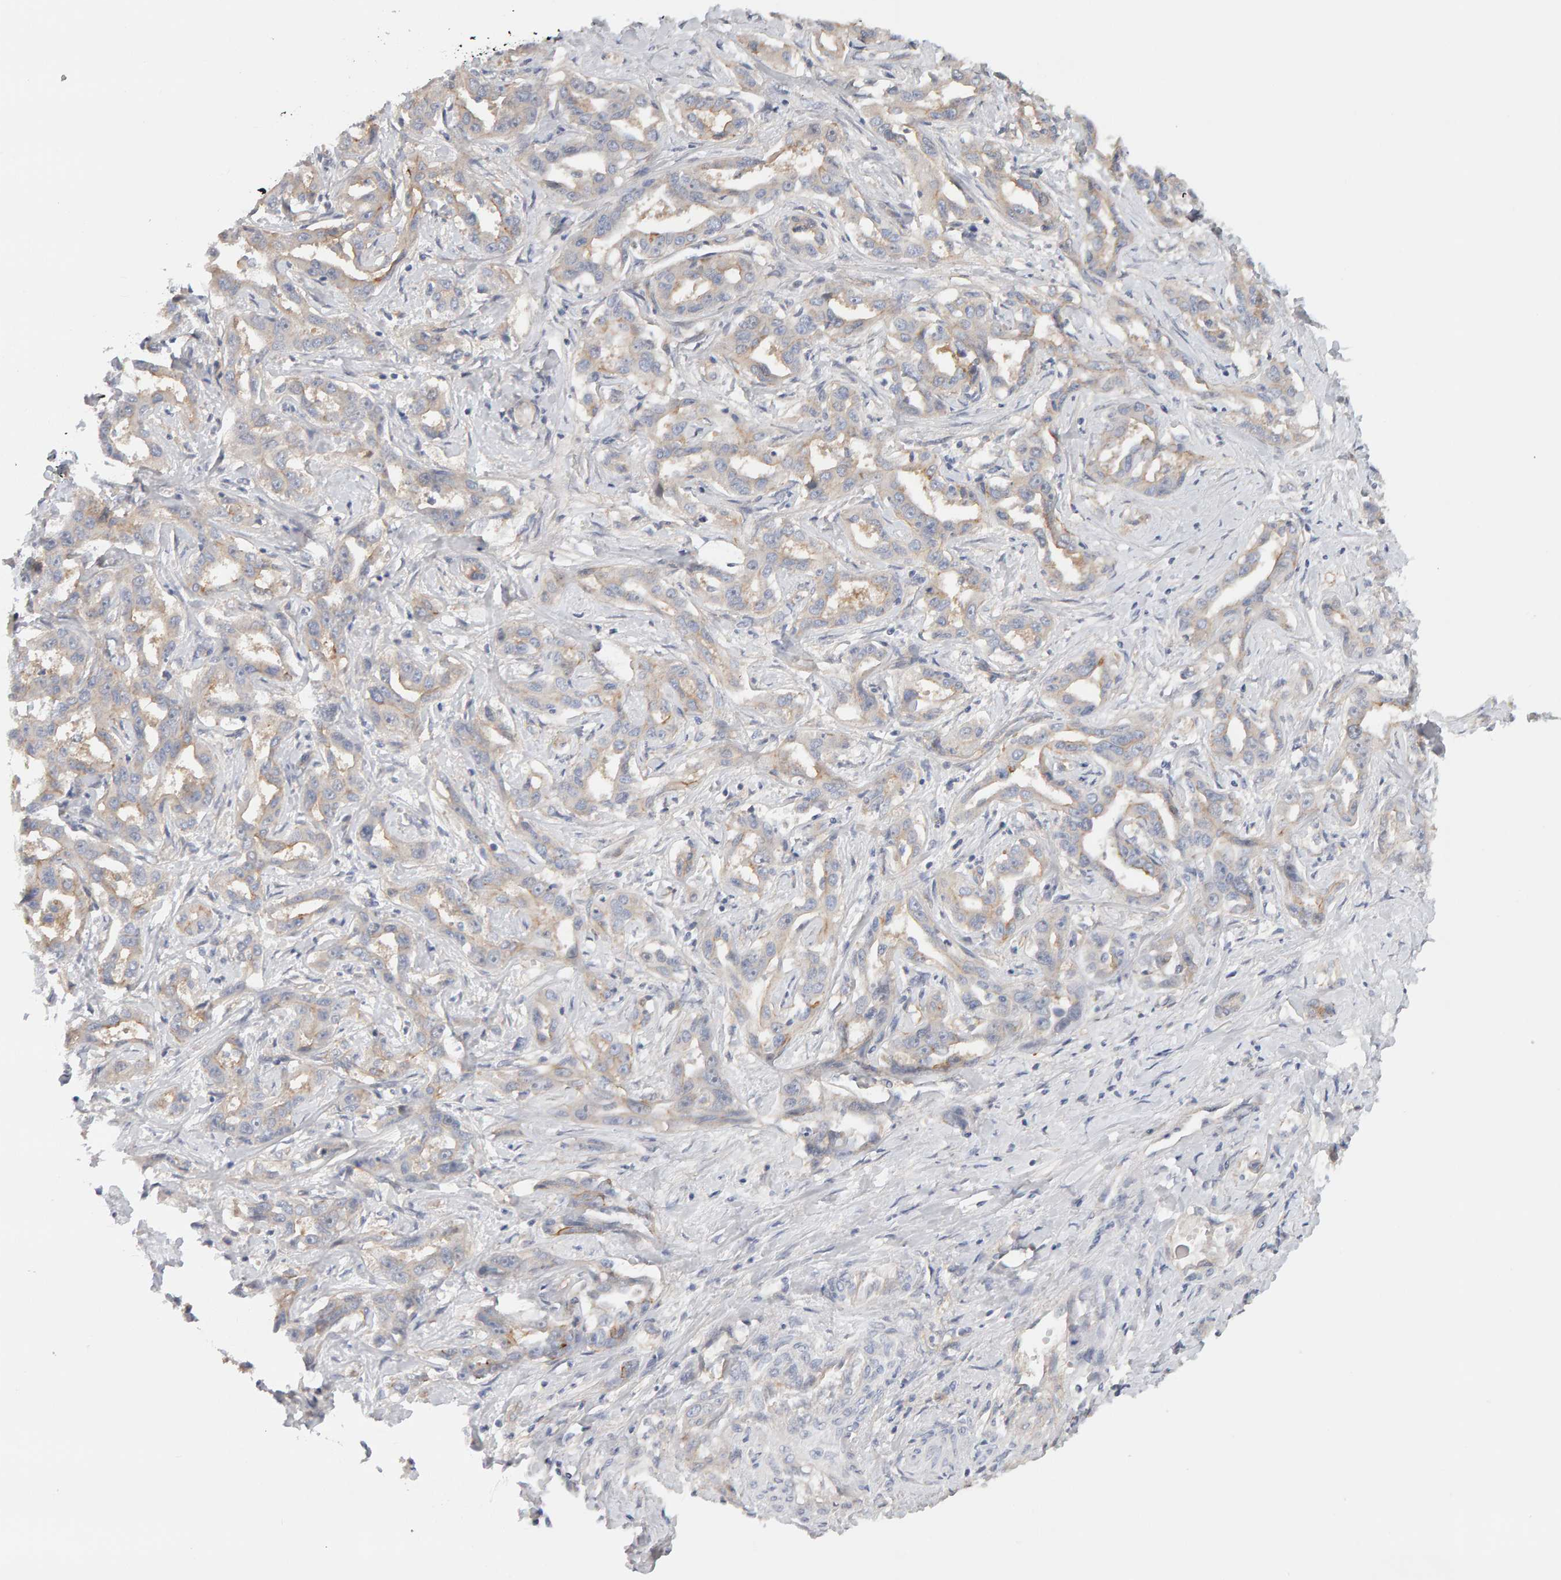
{"staining": {"intensity": "weak", "quantity": "<25%", "location": "cytoplasmic/membranous"}, "tissue": "liver cancer", "cell_type": "Tumor cells", "image_type": "cancer", "snomed": [{"axis": "morphology", "description": "Cholangiocarcinoma"}, {"axis": "topography", "description": "Liver"}], "caption": "A histopathology image of liver cancer stained for a protein demonstrates no brown staining in tumor cells.", "gene": "PPP1R16A", "patient": {"sex": "male", "age": 59}}